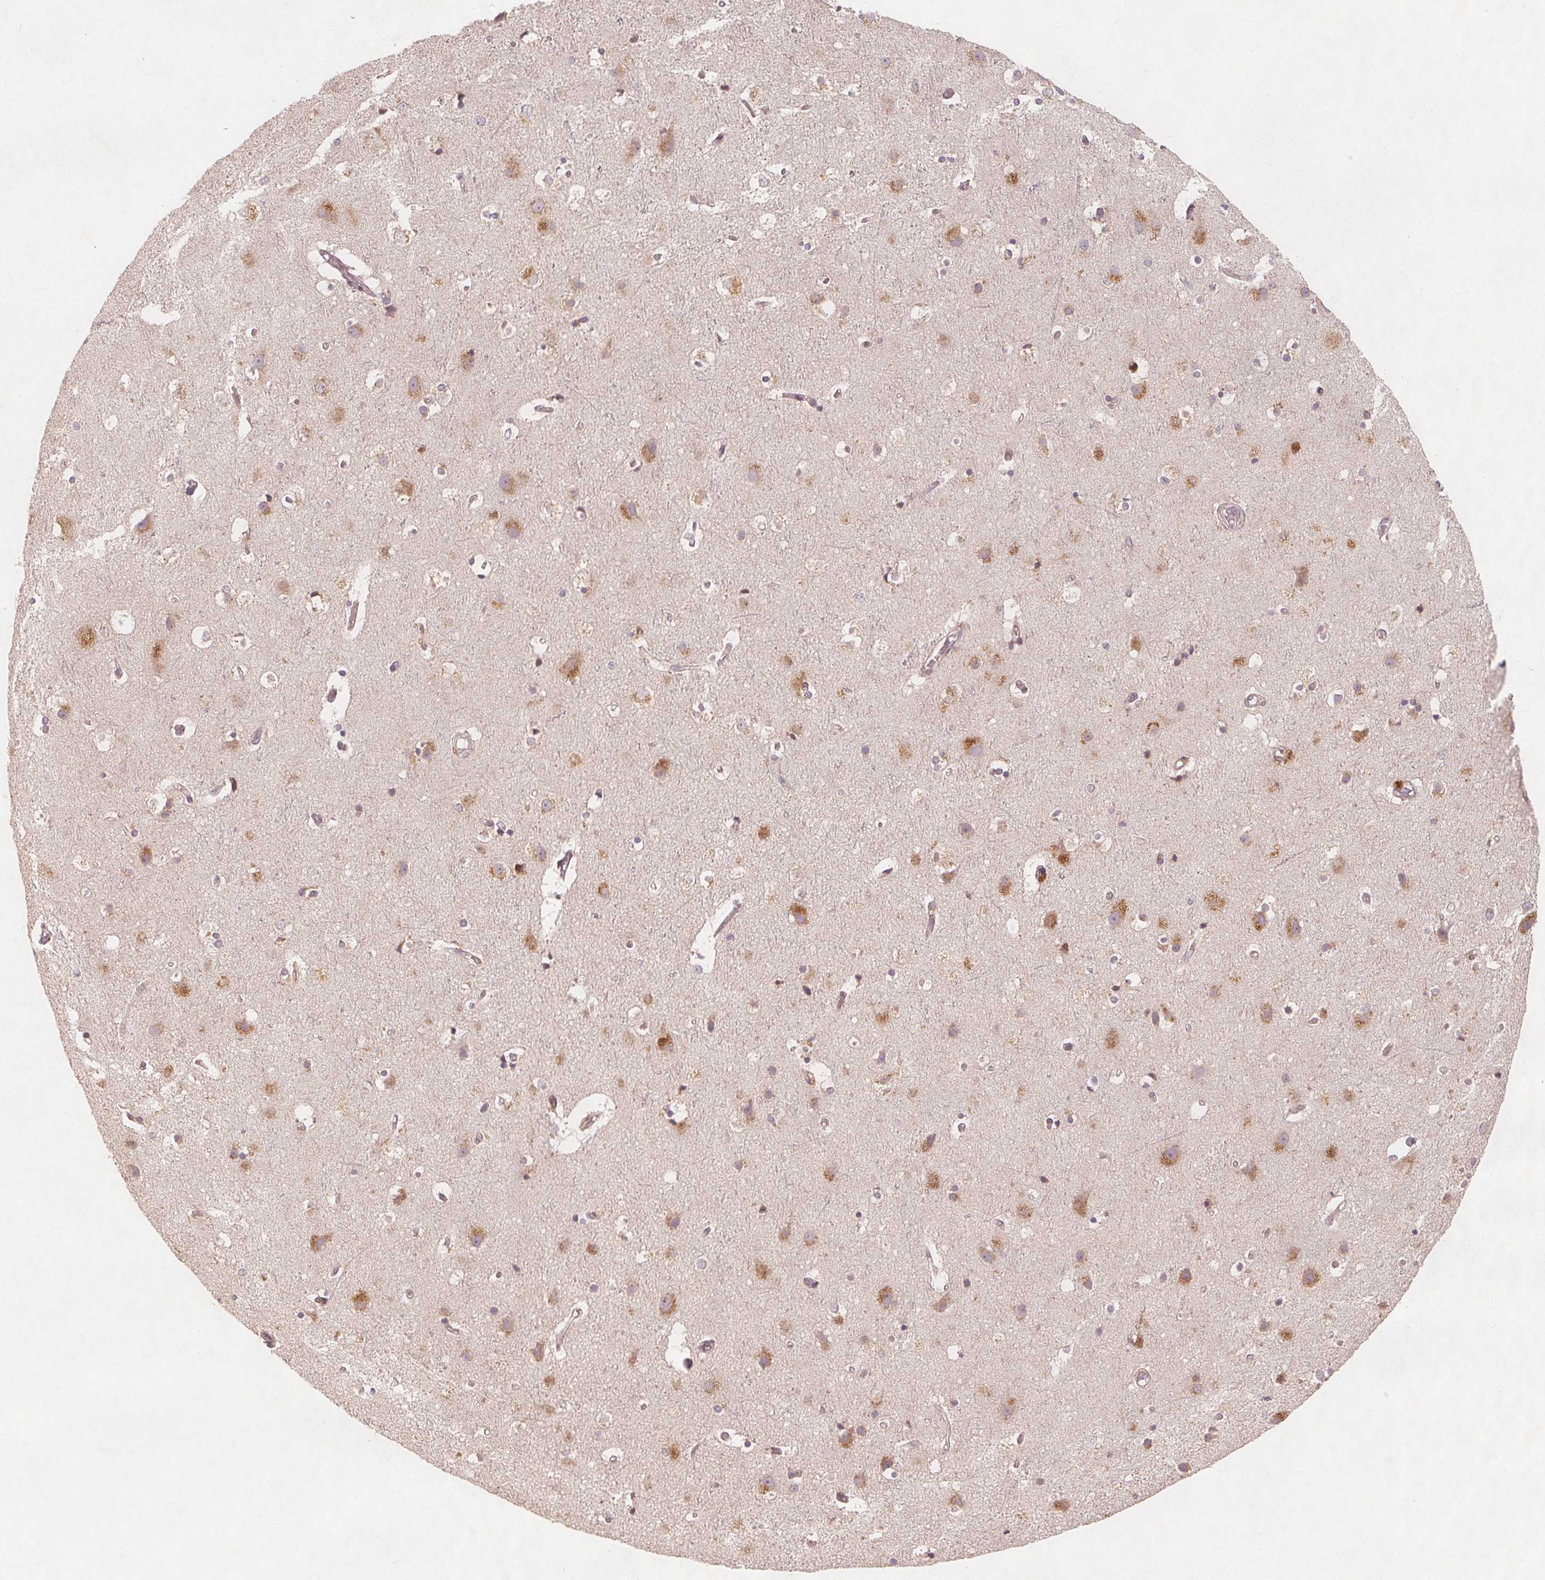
{"staining": {"intensity": "negative", "quantity": "none", "location": "none"}, "tissue": "cerebral cortex", "cell_type": "Endothelial cells", "image_type": "normal", "snomed": [{"axis": "morphology", "description": "Normal tissue, NOS"}, {"axis": "topography", "description": "Cerebral cortex"}], "caption": "Endothelial cells show no significant protein staining in benign cerebral cortex.", "gene": "NCSTN", "patient": {"sex": "female", "age": 52}}